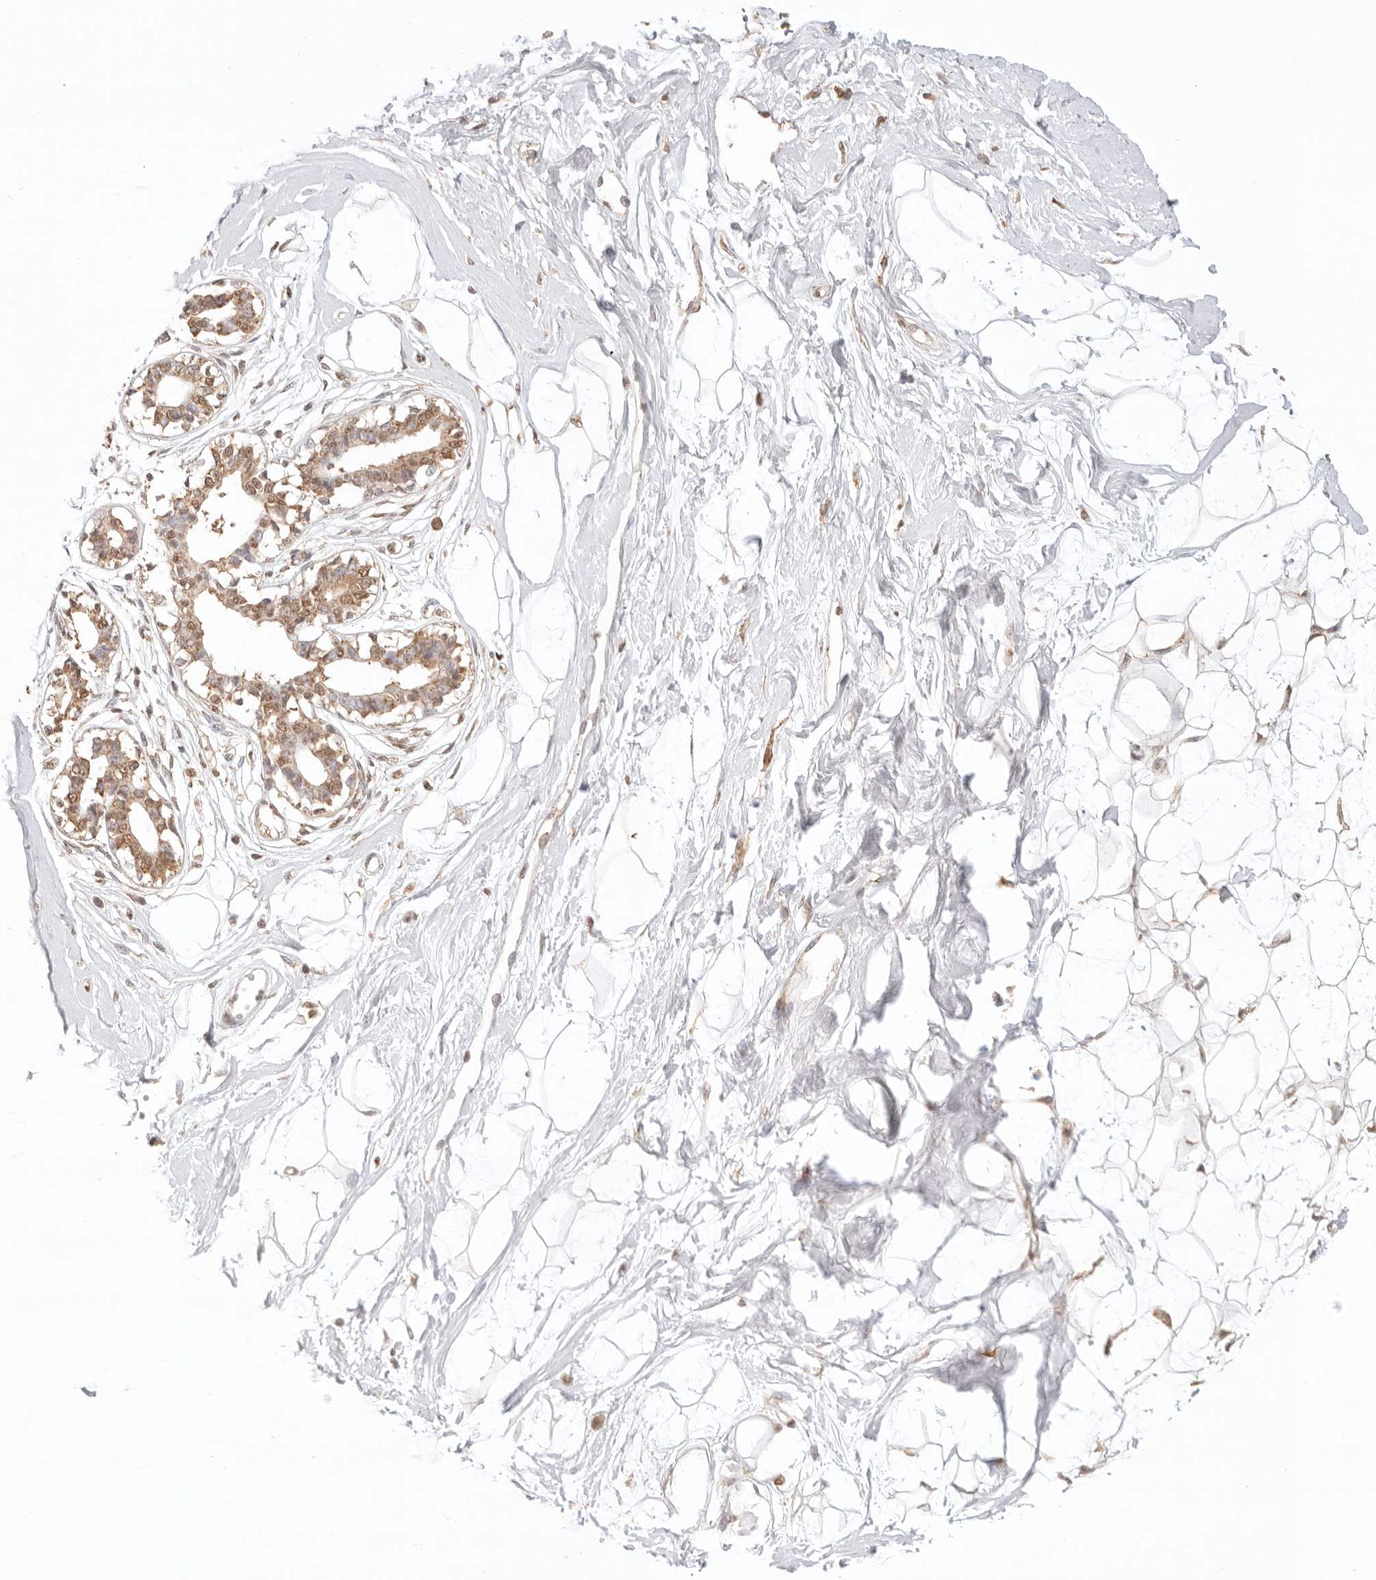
{"staining": {"intensity": "weak", "quantity": "25%-75%", "location": "cytoplasmic/membranous,nuclear"}, "tissue": "breast", "cell_type": "Adipocytes", "image_type": "normal", "snomed": [{"axis": "morphology", "description": "Normal tissue, NOS"}, {"axis": "topography", "description": "Breast"}], "caption": "Brown immunohistochemical staining in normal human breast shows weak cytoplasmic/membranous,nuclear staining in about 25%-75% of adipocytes.", "gene": "IL1R2", "patient": {"sex": "female", "age": 45}}